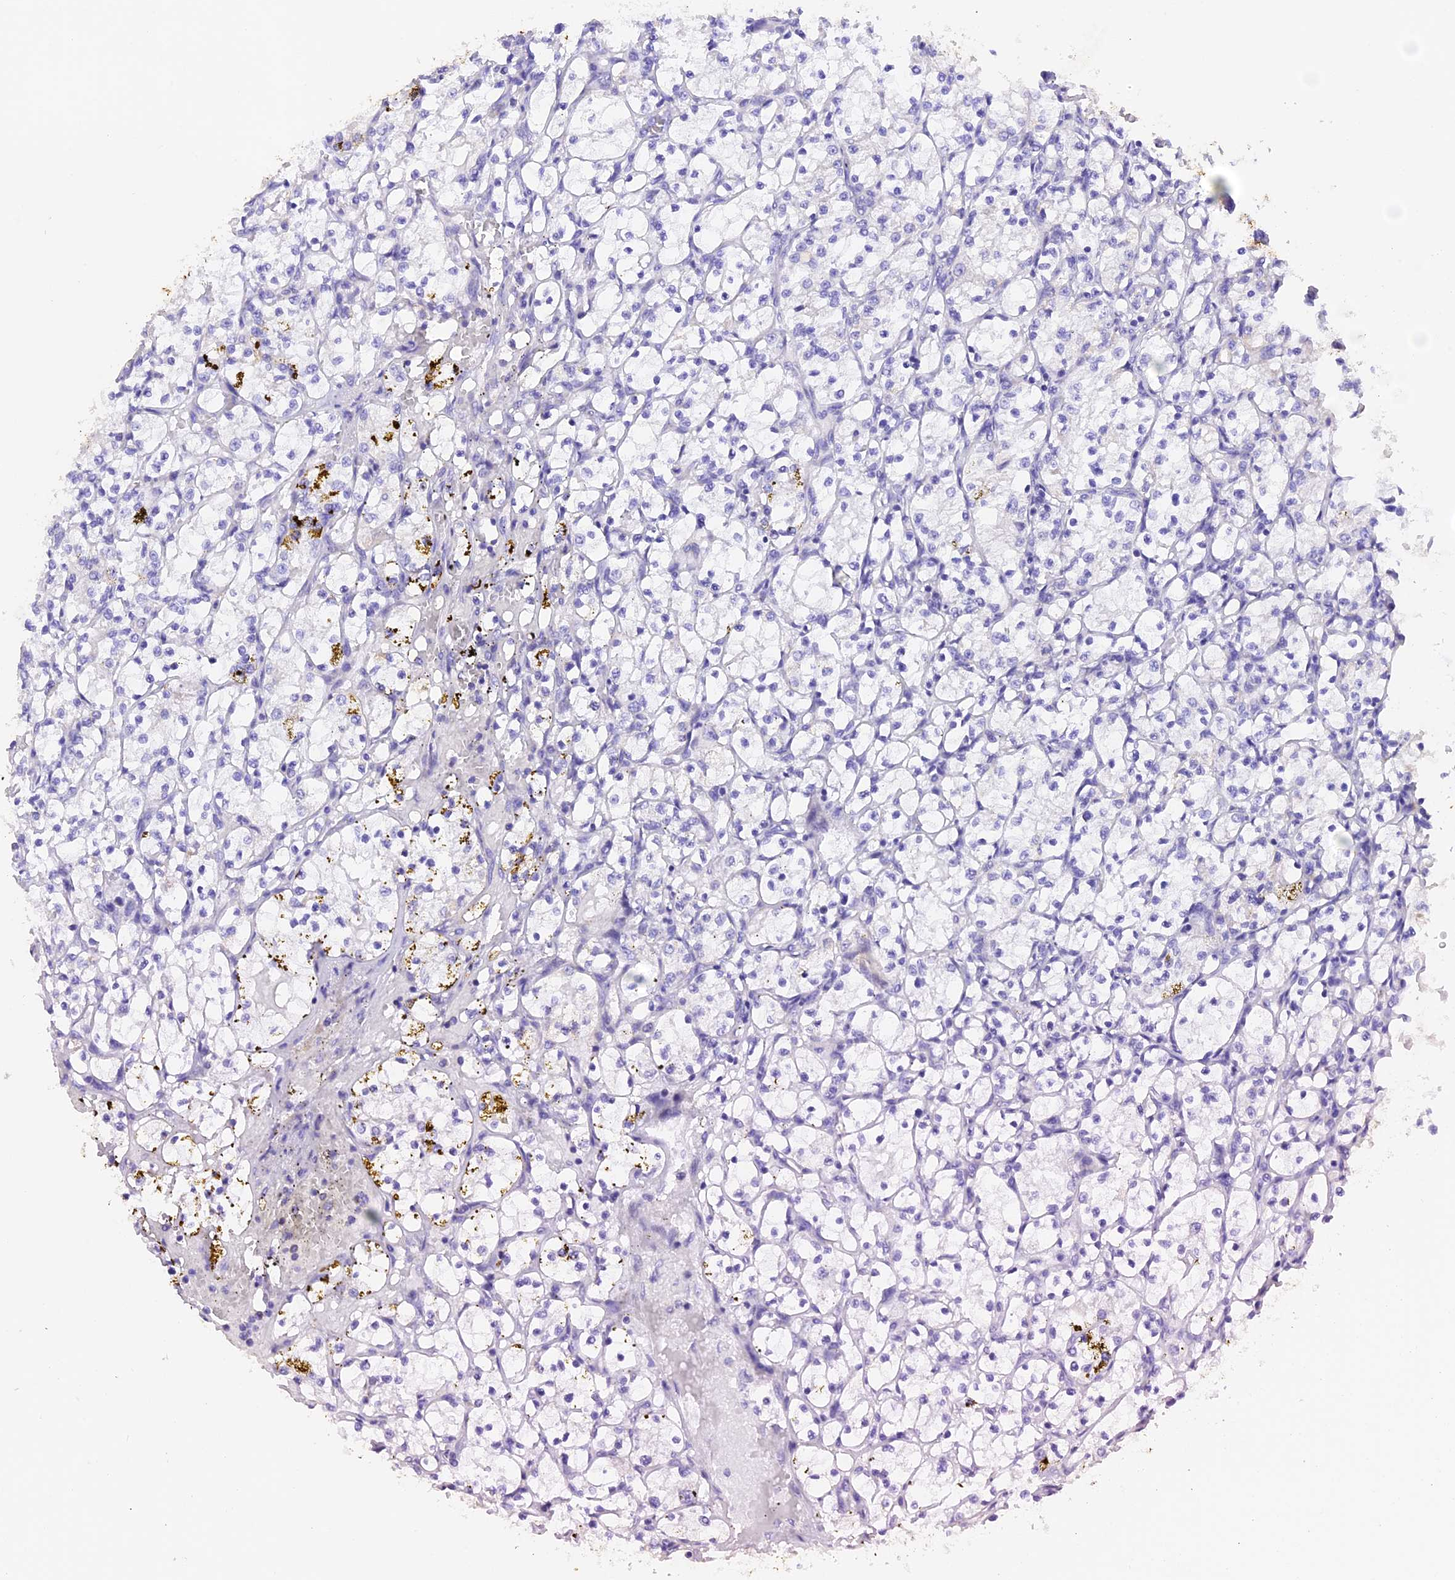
{"staining": {"intensity": "negative", "quantity": "none", "location": "none"}, "tissue": "renal cancer", "cell_type": "Tumor cells", "image_type": "cancer", "snomed": [{"axis": "morphology", "description": "Adenocarcinoma, NOS"}, {"axis": "topography", "description": "Kidney"}], "caption": "Immunohistochemical staining of human renal cancer (adenocarcinoma) demonstrates no significant expression in tumor cells. (Stains: DAB (3,3'-diaminobenzidine) IHC with hematoxylin counter stain, Microscopy: brightfield microscopy at high magnification).", "gene": "PKIA", "patient": {"sex": "female", "age": 69}}